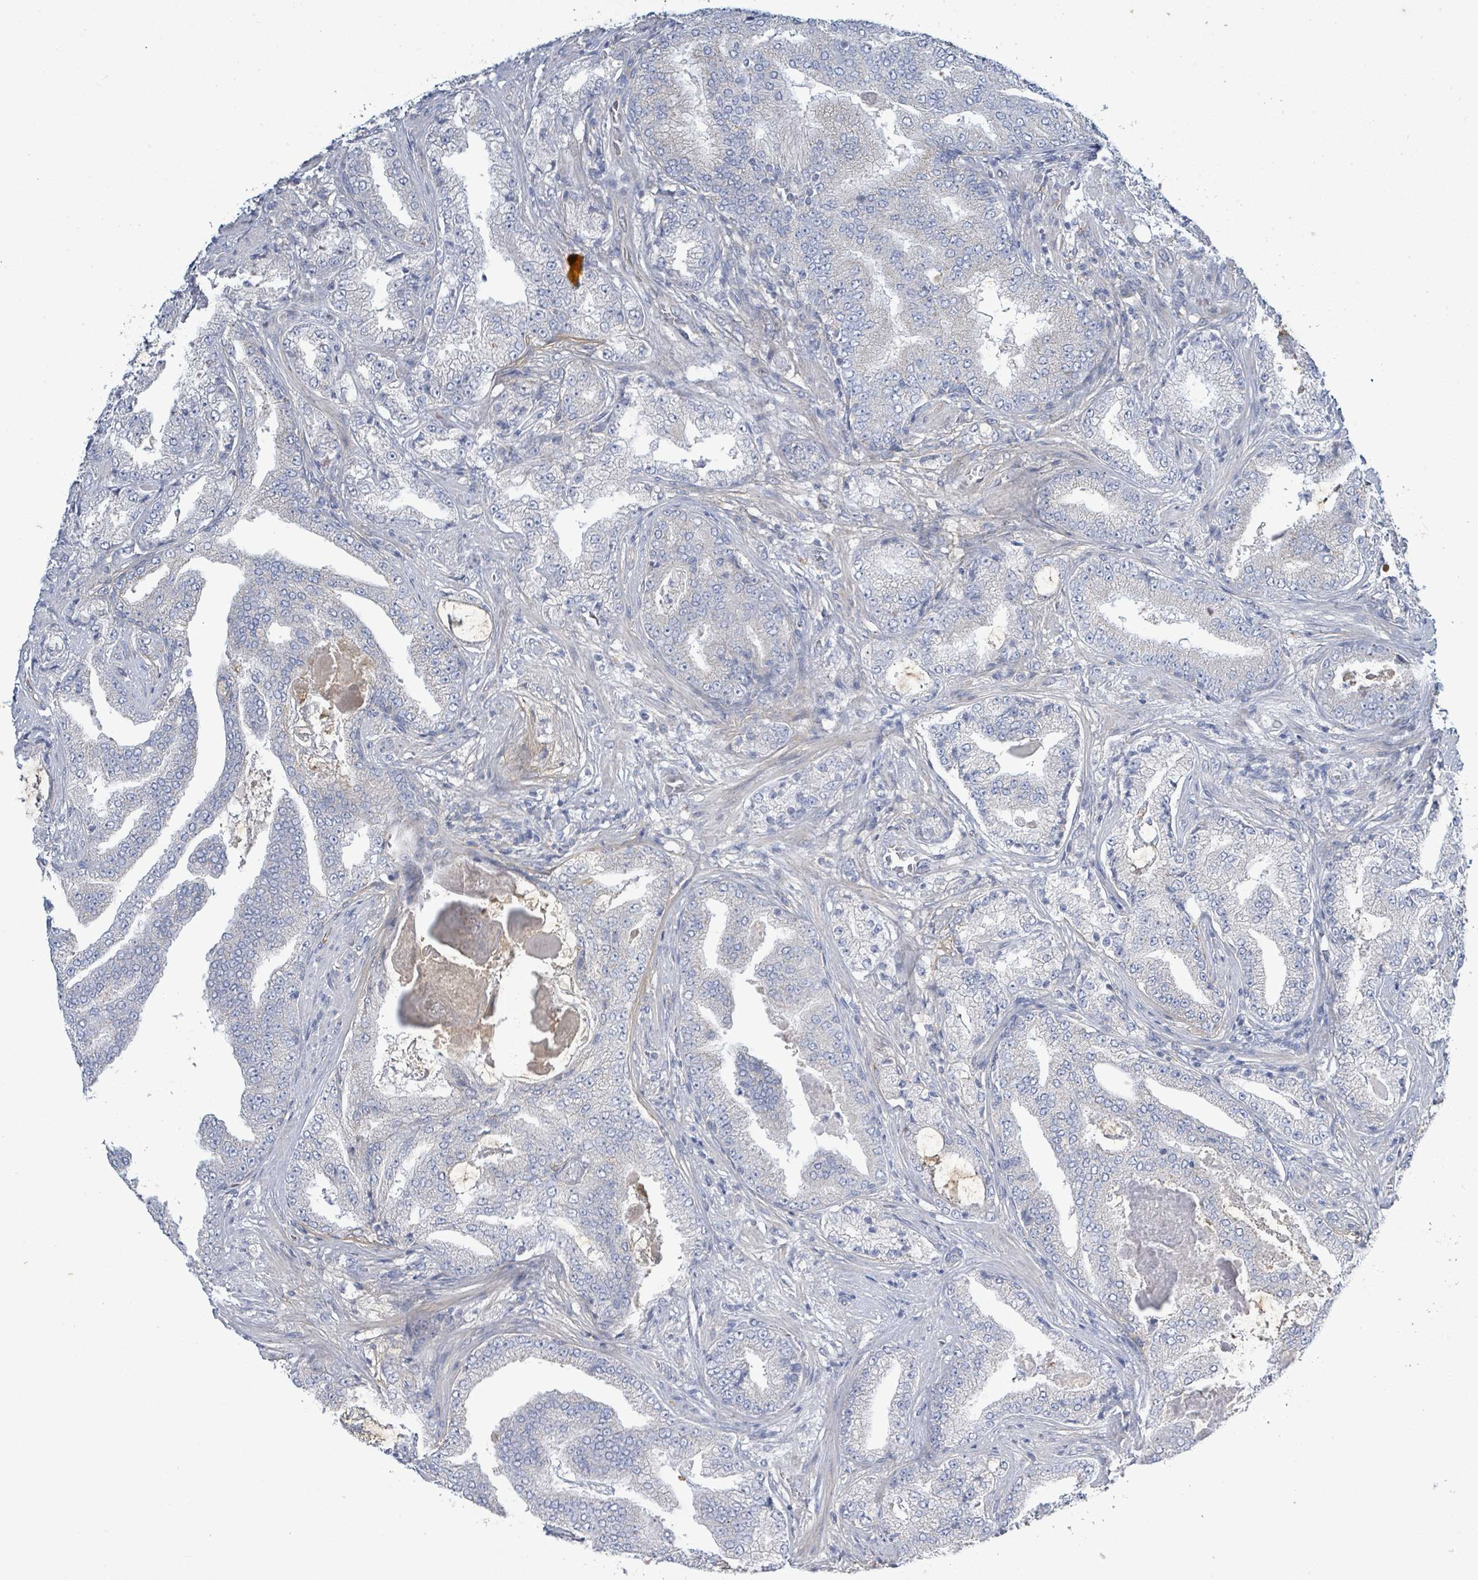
{"staining": {"intensity": "negative", "quantity": "none", "location": "none"}, "tissue": "prostate cancer", "cell_type": "Tumor cells", "image_type": "cancer", "snomed": [{"axis": "morphology", "description": "Adenocarcinoma, High grade"}, {"axis": "topography", "description": "Prostate"}], "caption": "Immunohistochemical staining of prostate high-grade adenocarcinoma demonstrates no significant staining in tumor cells. (DAB (3,3'-diaminobenzidine) IHC with hematoxylin counter stain).", "gene": "ALG12", "patient": {"sex": "male", "age": 68}}